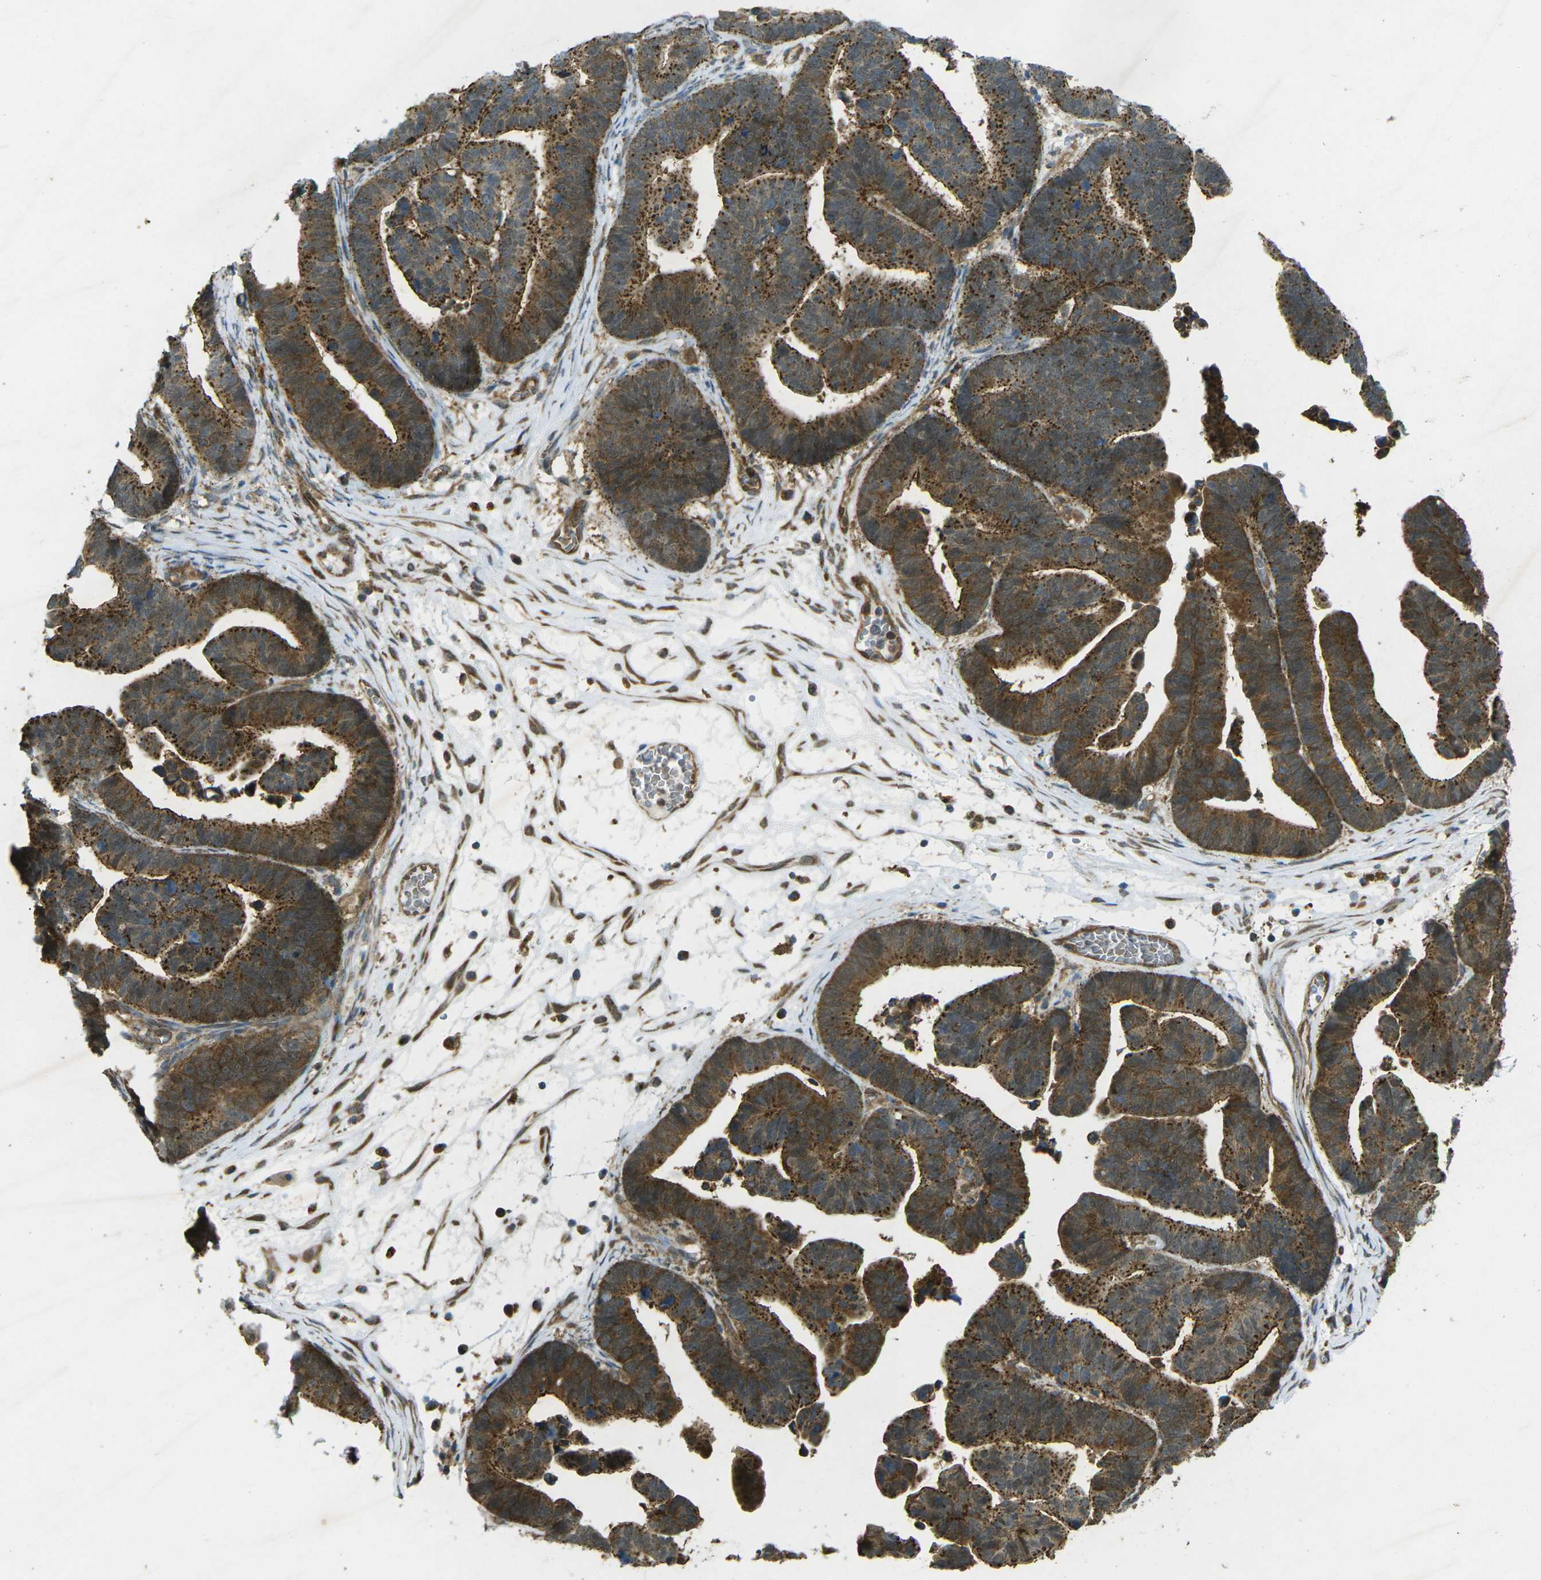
{"staining": {"intensity": "strong", "quantity": ">75%", "location": "cytoplasmic/membranous"}, "tissue": "ovarian cancer", "cell_type": "Tumor cells", "image_type": "cancer", "snomed": [{"axis": "morphology", "description": "Cystadenocarcinoma, serous, NOS"}, {"axis": "topography", "description": "Ovary"}], "caption": "An IHC photomicrograph of neoplastic tissue is shown. Protein staining in brown labels strong cytoplasmic/membranous positivity in ovarian cancer within tumor cells.", "gene": "CHMP3", "patient": {"sex": "female", "age": 56}}